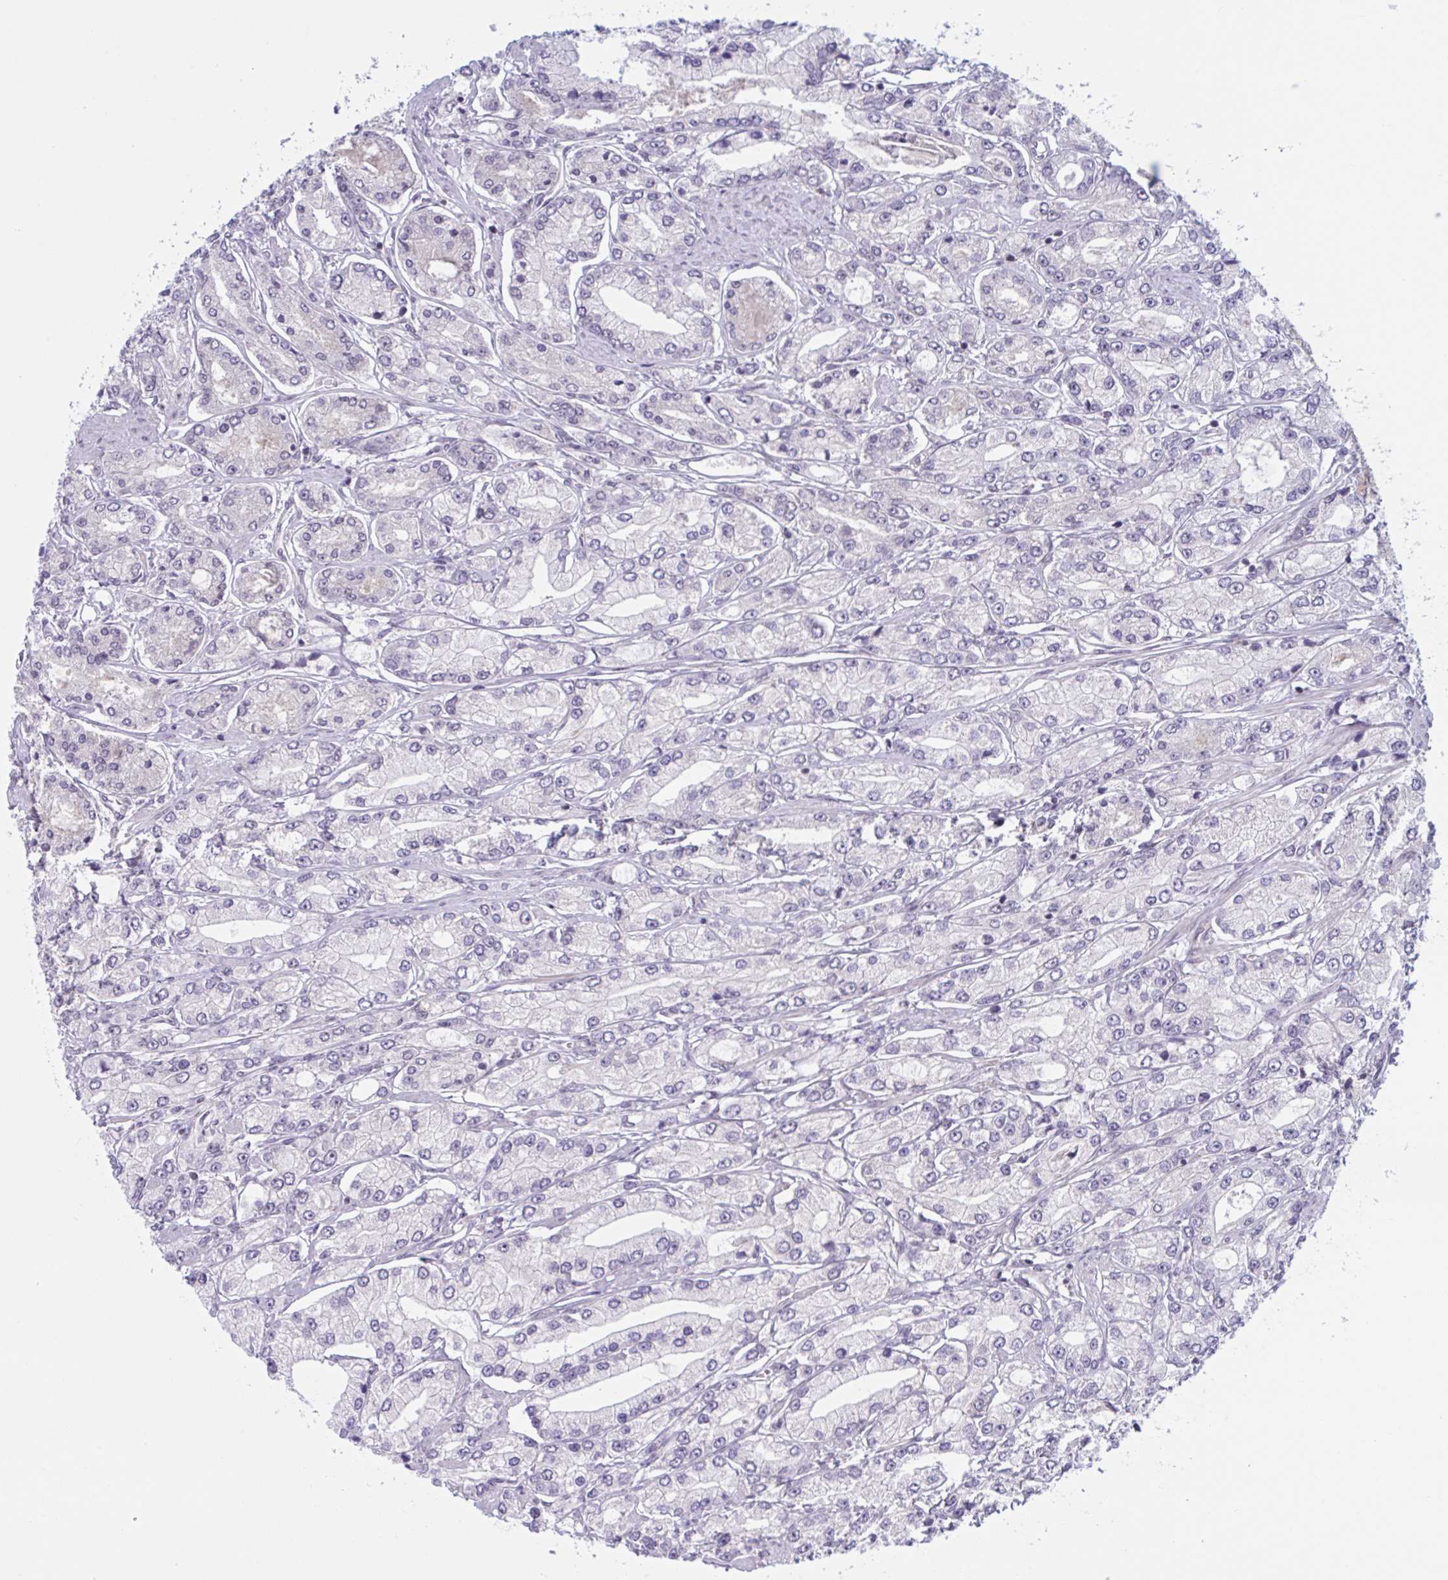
{"staining": {"intensity": "negative", "quantity": "none", "location": "none"}, "tissue": "prostate cancer", "cell_type": "Tumor cells", "image_type": "cancer", "snomed": [{"axis": "morphology", "description": "Adenocarcinoma, High grade"}, {"axis": "topography", "description": "Prostate"}], "caption": "Protein analysis of prostate cancer (high-grade adenocarcinoma) reveals no significant positivity in tumor cells.", "gene": "TTC7B", "patient": {"sex": "male", "age": 66}}